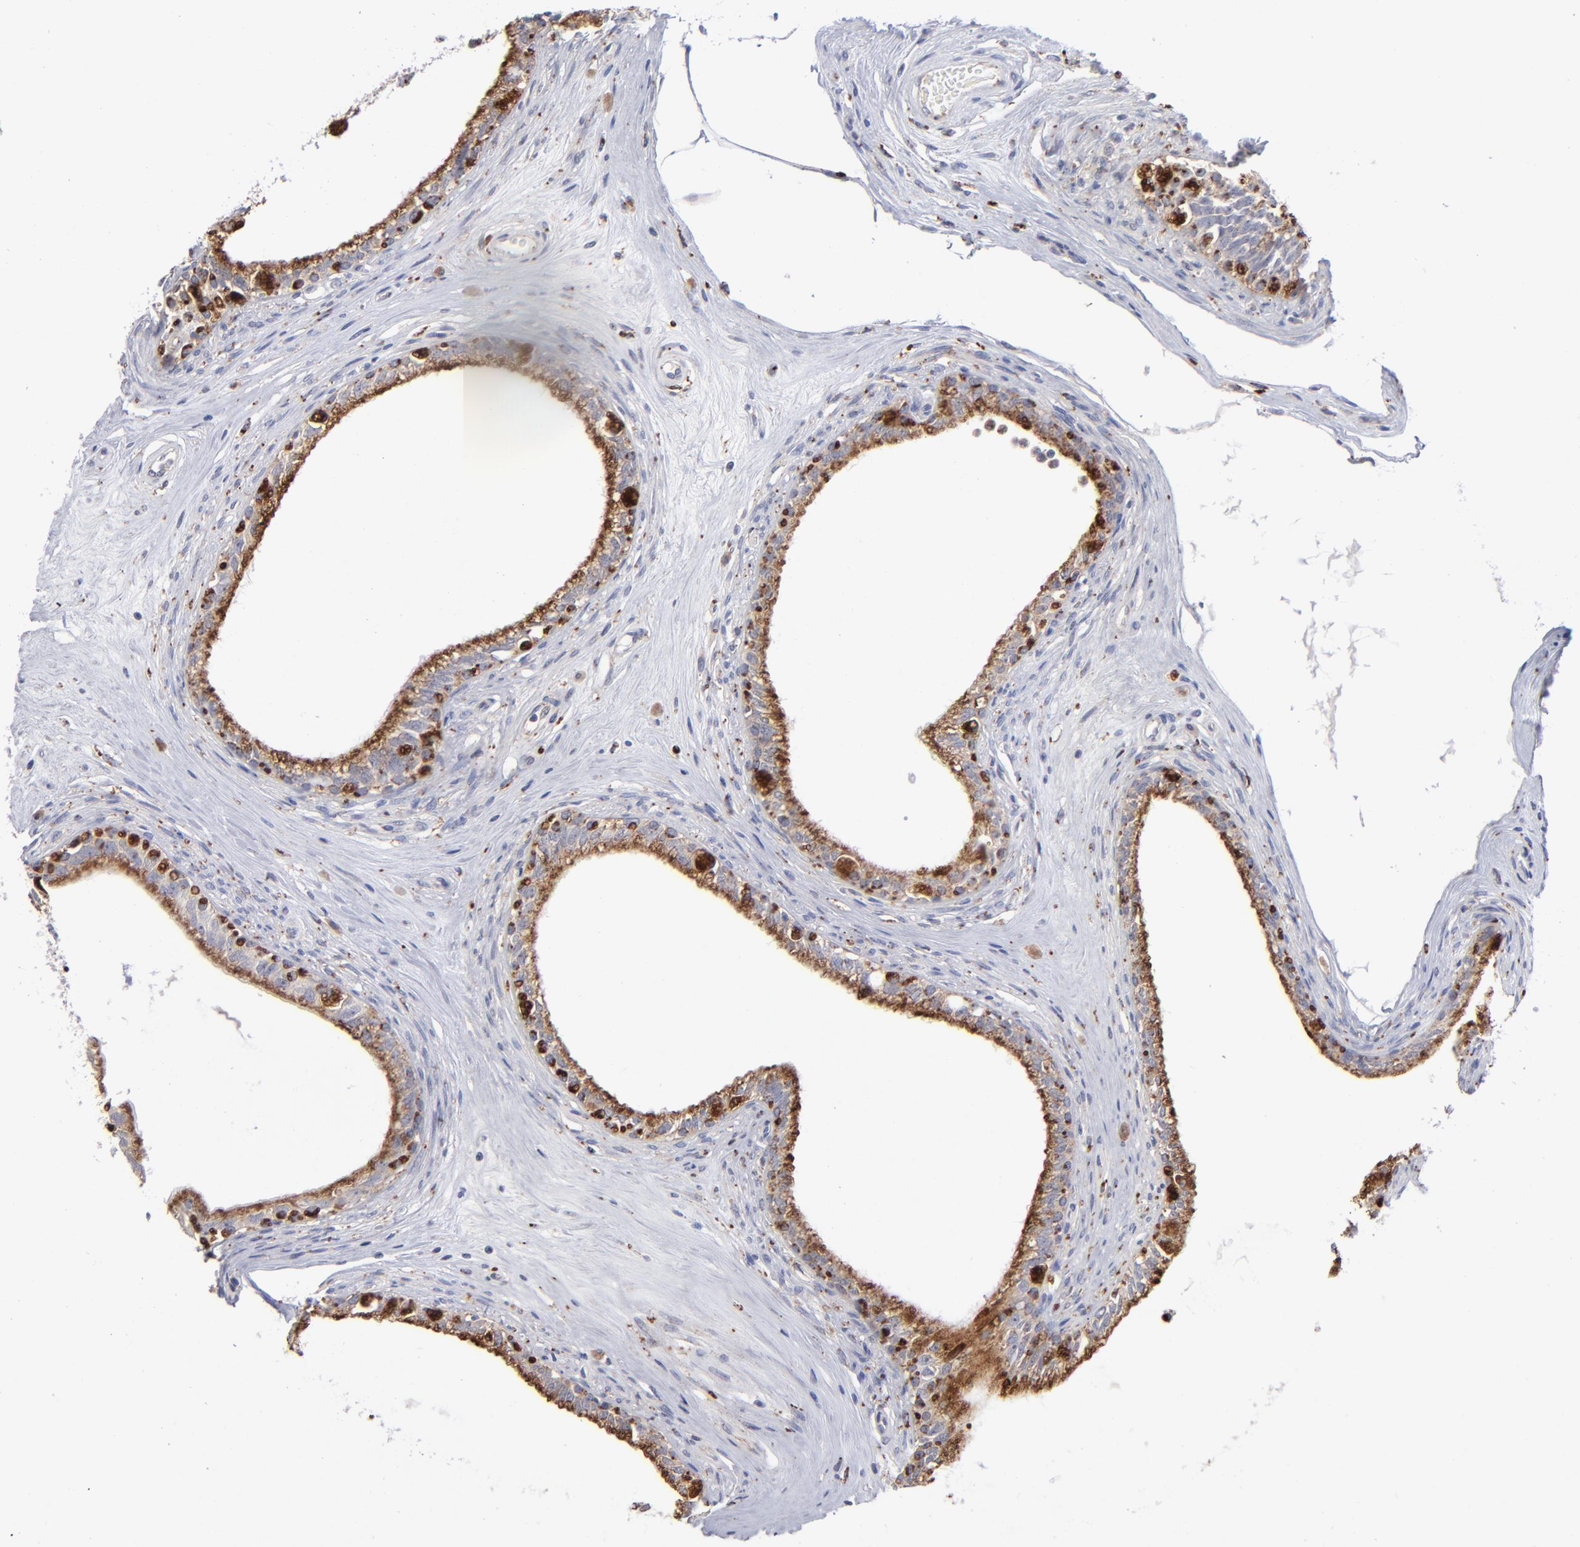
{"staining": {"intensity": "moderate", "quantity": ">75%", "location": "cytoplasmic/membranous"}, "tissue": "epididymis", "cell_type": "Glandular cells", "image_type": "normal", "snomed": [{"axis": "morphology", "description": "Normal tissue, NOS"}, {"axis": "morphology", "description": "Inflammation, NOS"}, {"axis": "topography", "description": "Epididymis"}], "caption": "DAB immunohistochemical staining of benign epididymis exhibits moderate cytoplasmic/membranous protein expression in about >75% of glandular cells. (DAB (3,3'-diaminobenzidine) IHC, brown staining for protein, blue staining for nuclei).", "gene": "RRAGA", "patient": {"sex": "male", "age": 84}}